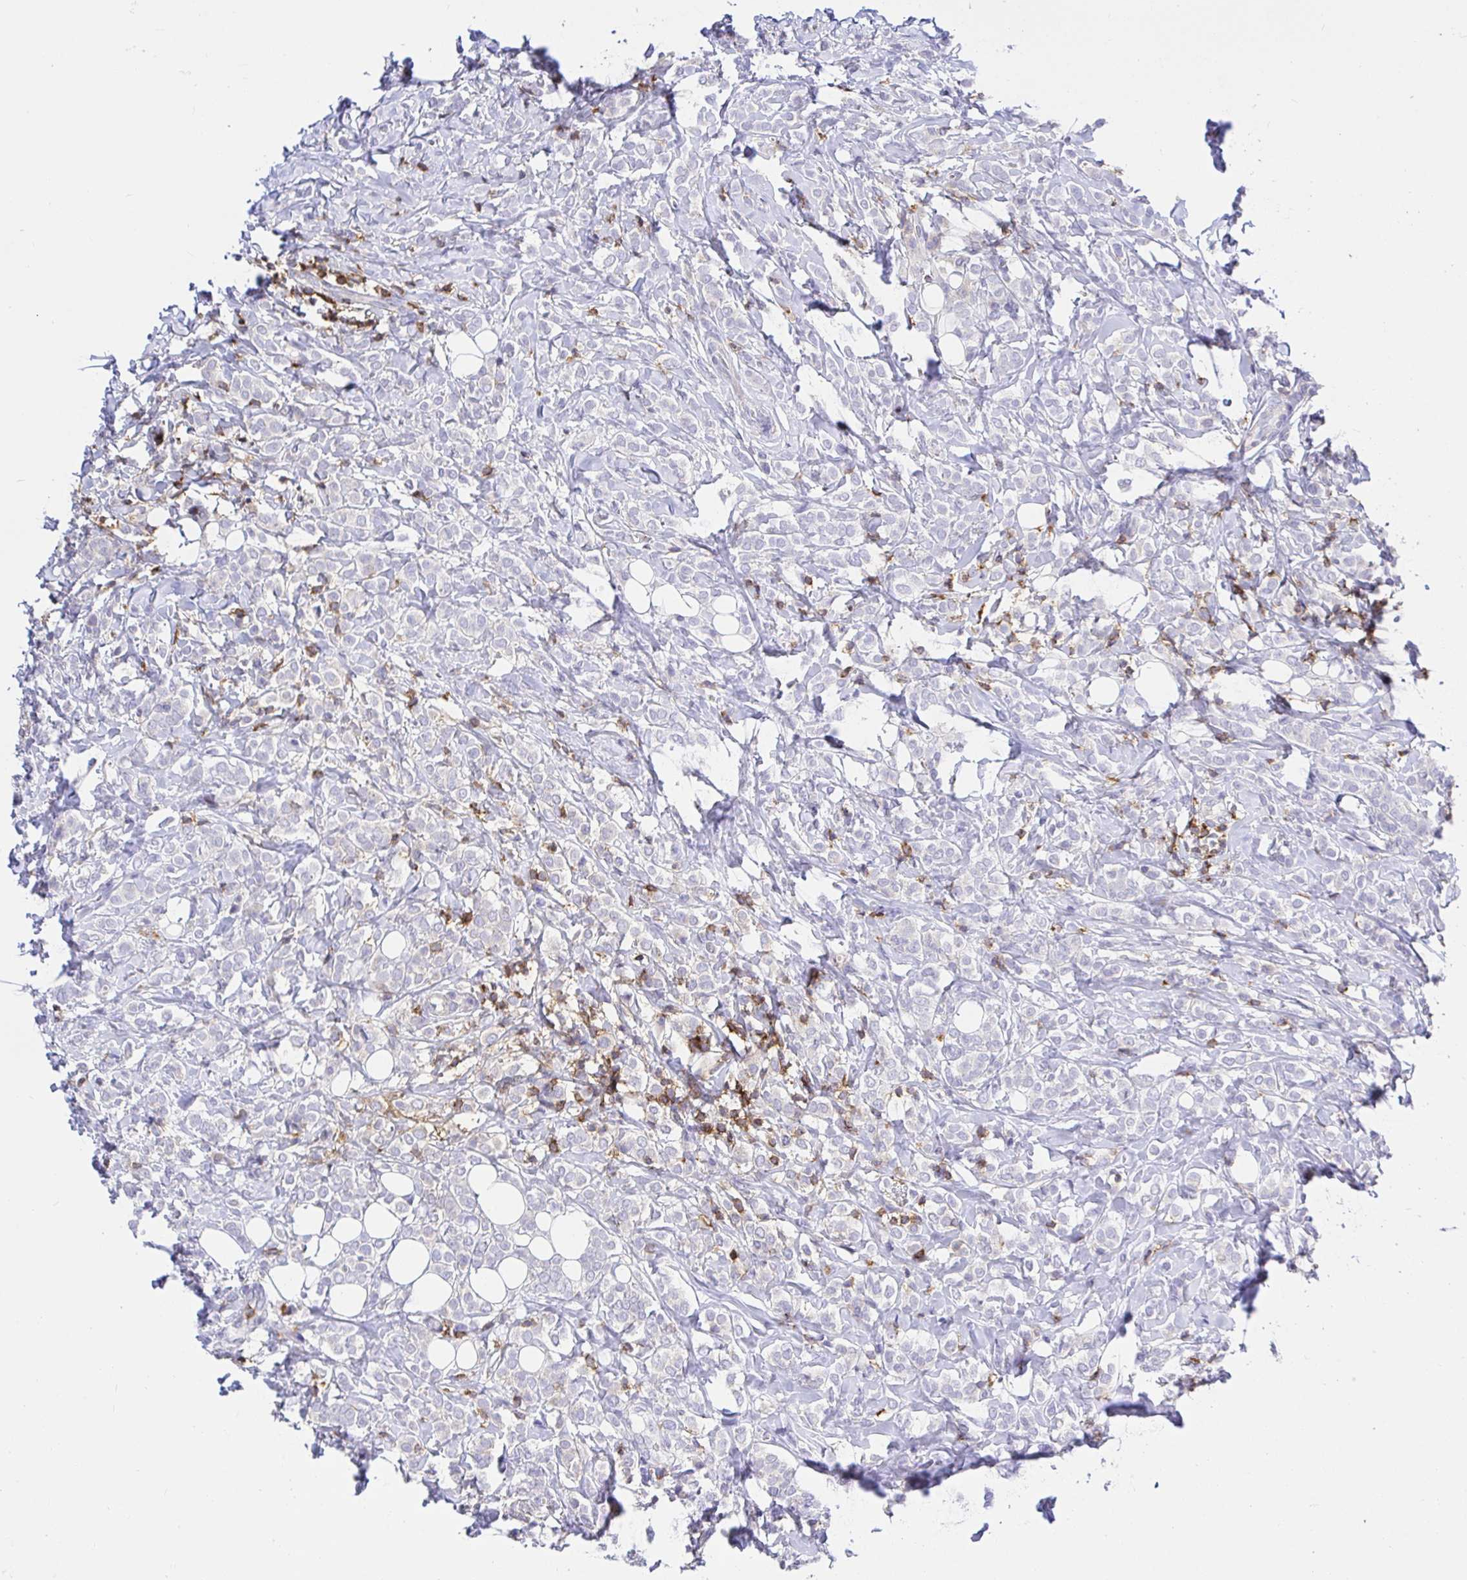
{"staining": {"intensity": "negative", "quantity": "none", "location": "none"}, "tissue": "breast cancer", "cell_type": "Tumor cells", "image_type": "cancer", "snomed": [{"axis": "morphology", "description": "Lobular carcinoma"}, {"axis": "topography", "description": "Breast"}], "caption": "IHC histopathology image of neoplastic tissue: human breast lobular carcinoma stained with DAB shows no significant protein staining in tumor cells.", "gene": "SKAP1", "patient": {"sex": "female", "age": 49}}